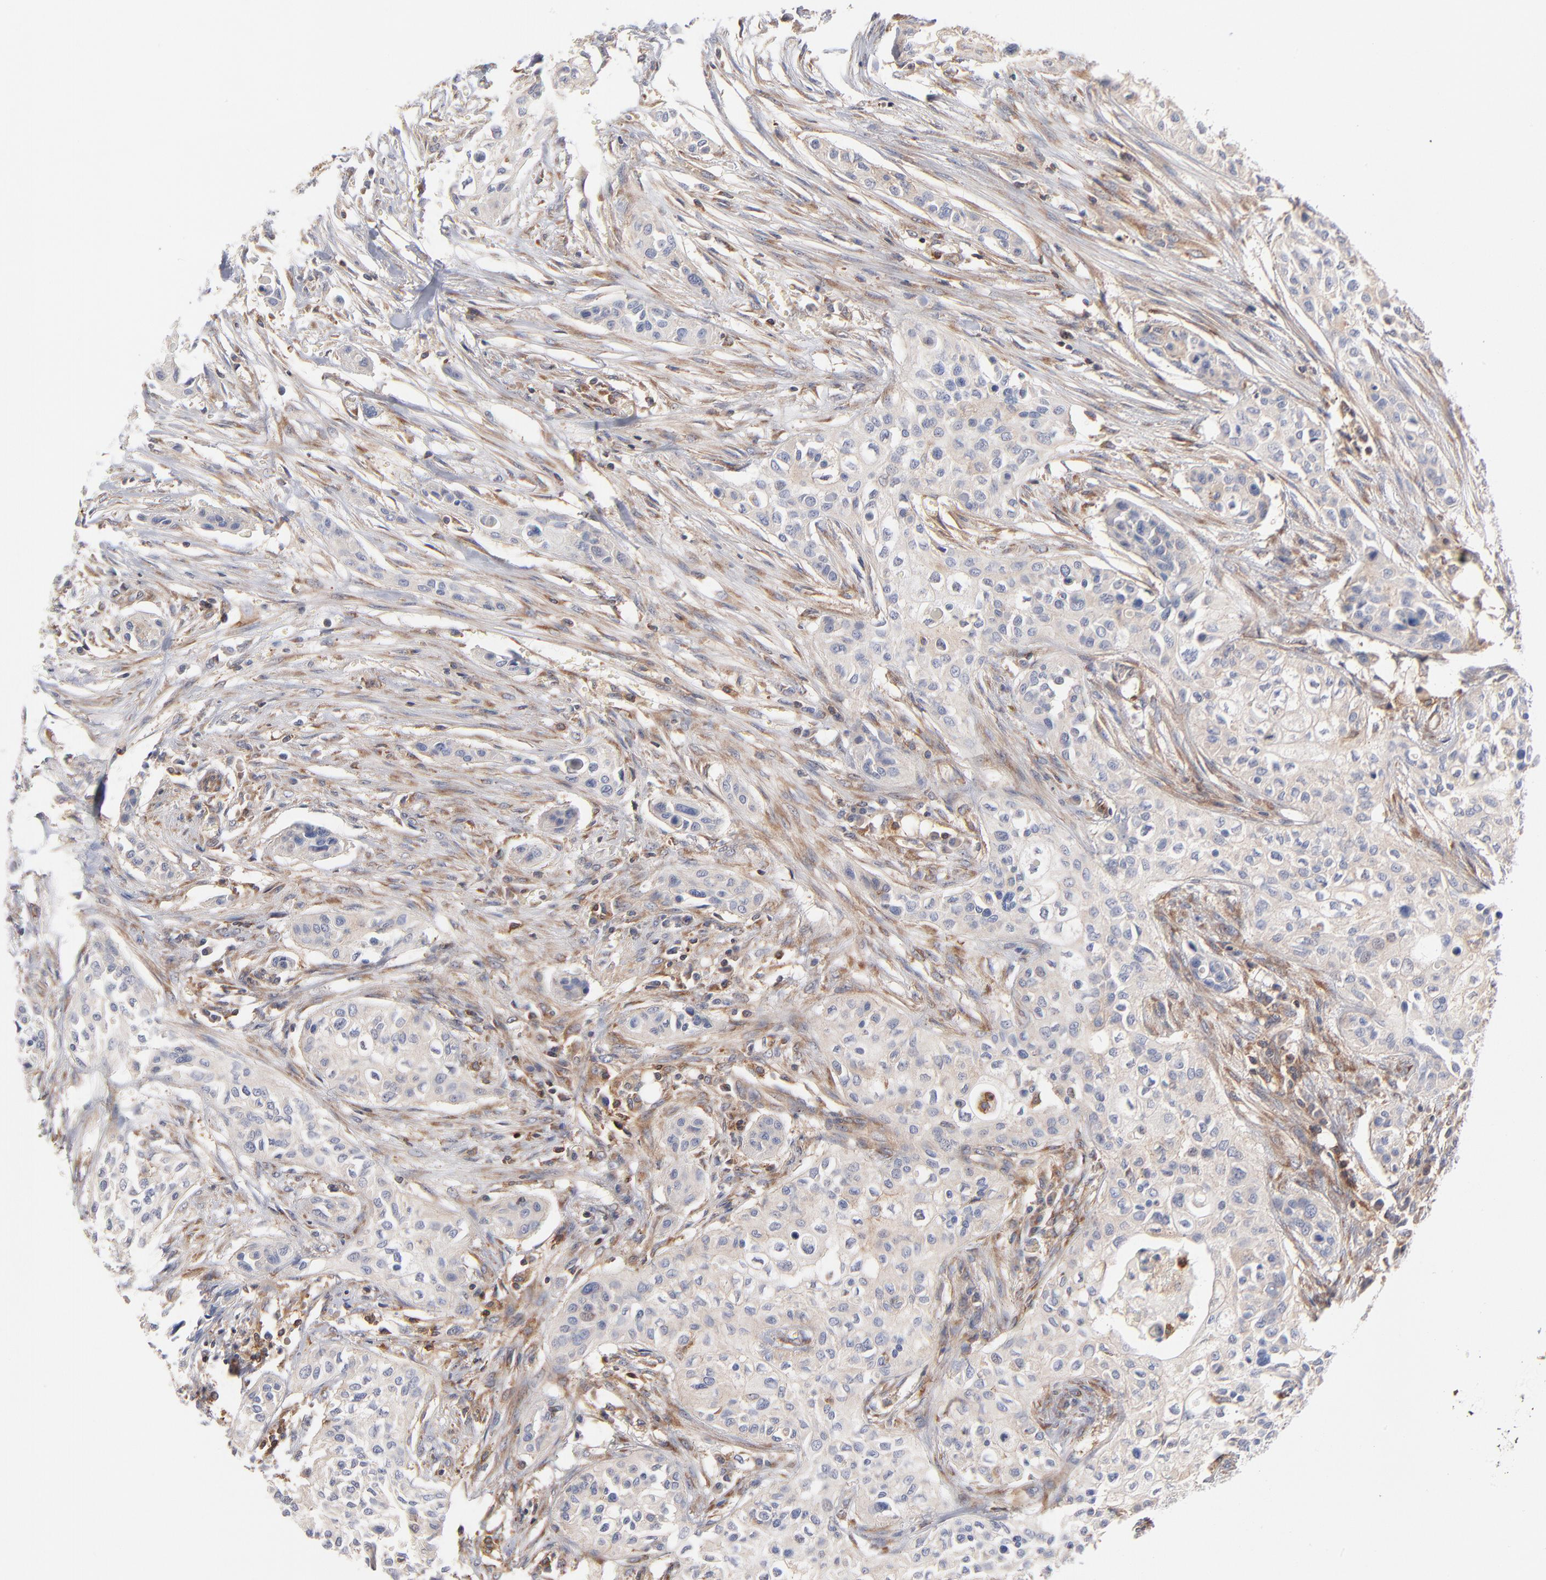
{"staining": {"intensity": "negative", "quantity": "none", "location": "none"}, "tissue": "urothelial cancer", "cell_type": "Tumor cells", "image_type": "cancer", "snomed": [{"axis": "morphology", "description": "Urothelial carcinoma, High grade"}, {"axis": "topography", "description": "Urinary bladder"}], "caption": "This micrograph is of urothelial cancer stained with IHC to label a protein in brown with the nuclei are counter-stained blue. There is no expression in tumor cells. (DAB immunohistochemistry, high magnification).", "gene": "WIPF1", "patient": {"sex": "male", "age": 74}}